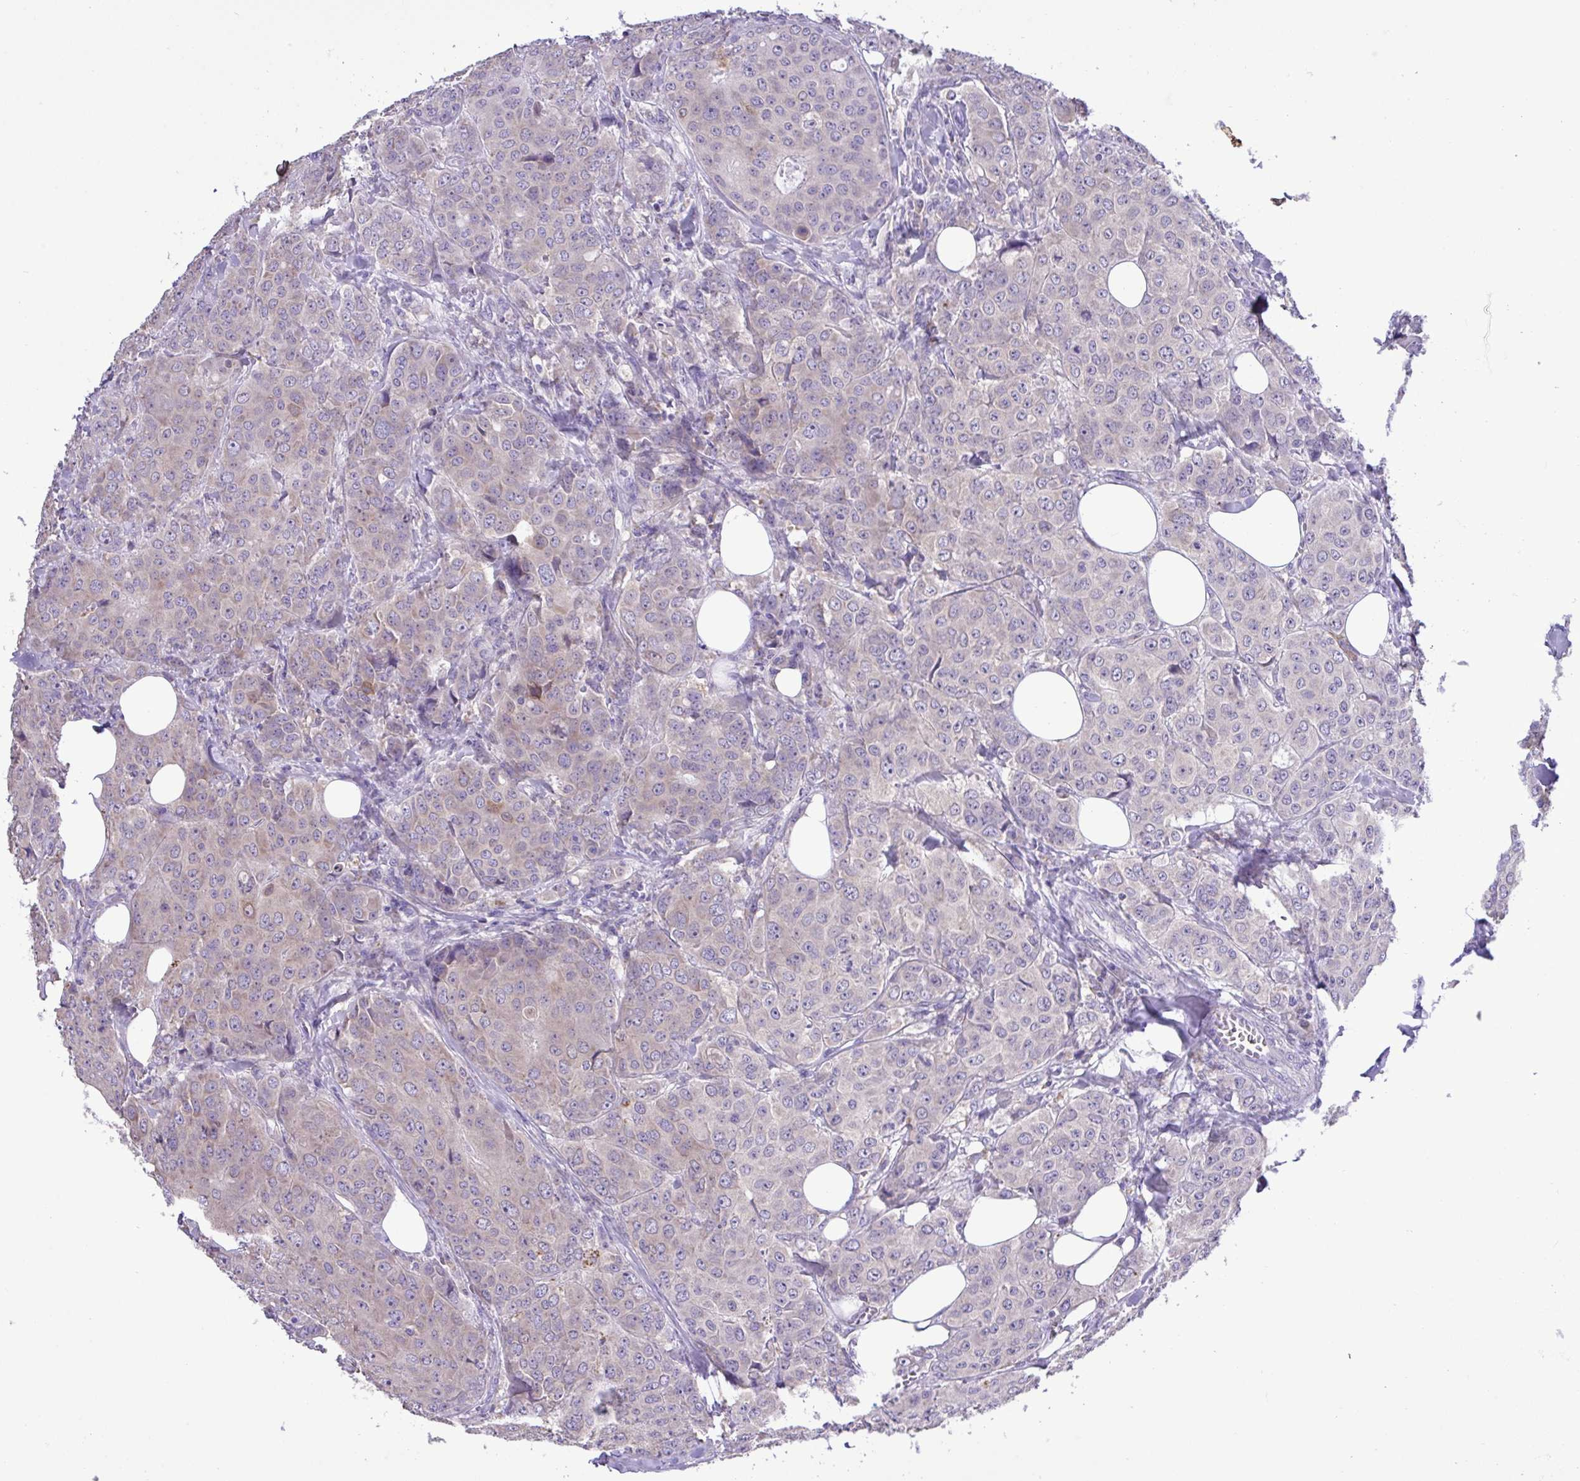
{"staining": {"intensity": "moderate", "quantity": "<25%", "location": "cytoplasmic/membranous"}, "tissue": "breast cancer", "cell_type": "Tumor cells", "image_type": "cancer", "snomed": [{"axis": "morphology", "description": "Duct carcinoma"}, {"axis": "topography", "description": "Breast"}], "caption": "Immunohistochemical staining of human breast invasive ductal carcinoma exhibits low levels of moderate cytoplasmic/membranous protein expression in about <25% of tumor cells.", "gene": "ST8SIA2", "patient": {"sex": "female", "age": 43}}